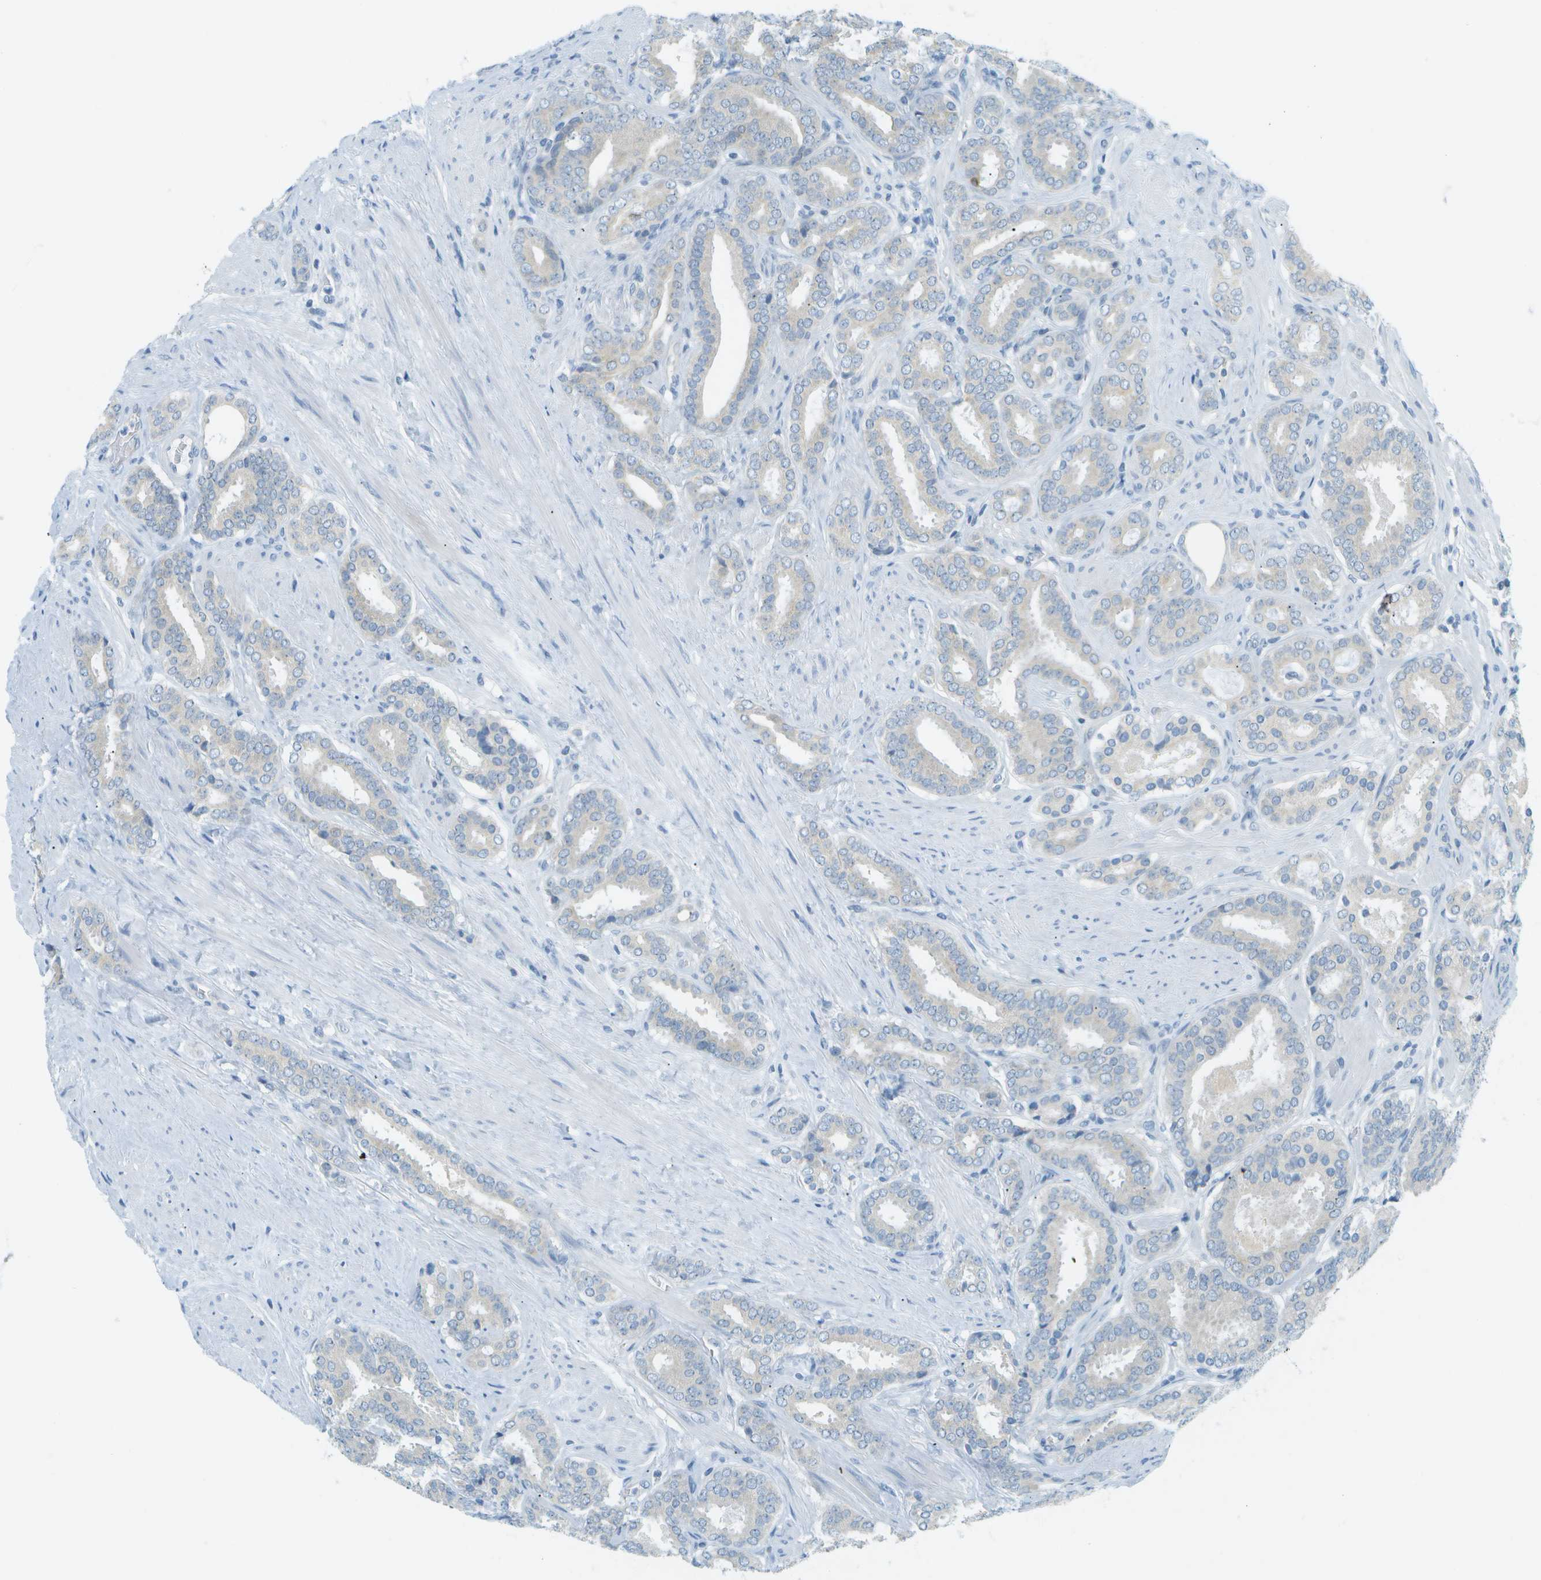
{"staining": {"intensity": "negative", "quantity": "none", "location": "none"}, "tissue": "prostate cancer", "cell_type": "Tumor cells", "image_type": "cancer", "snomed": [{"axis": "morphology", "description": "Adenocarcinoma, Low grade"}, {"axis": "topography", "description": "Prostate"}], "caption": "This is an immunohistochemistry (IHC) photomicrograph of human prostate cancer (low-grade adenocarcinoma). There is no positivity in tumor cells.", "gene": "SMYD5", "patient": {"sex": "male", "age": 69}}